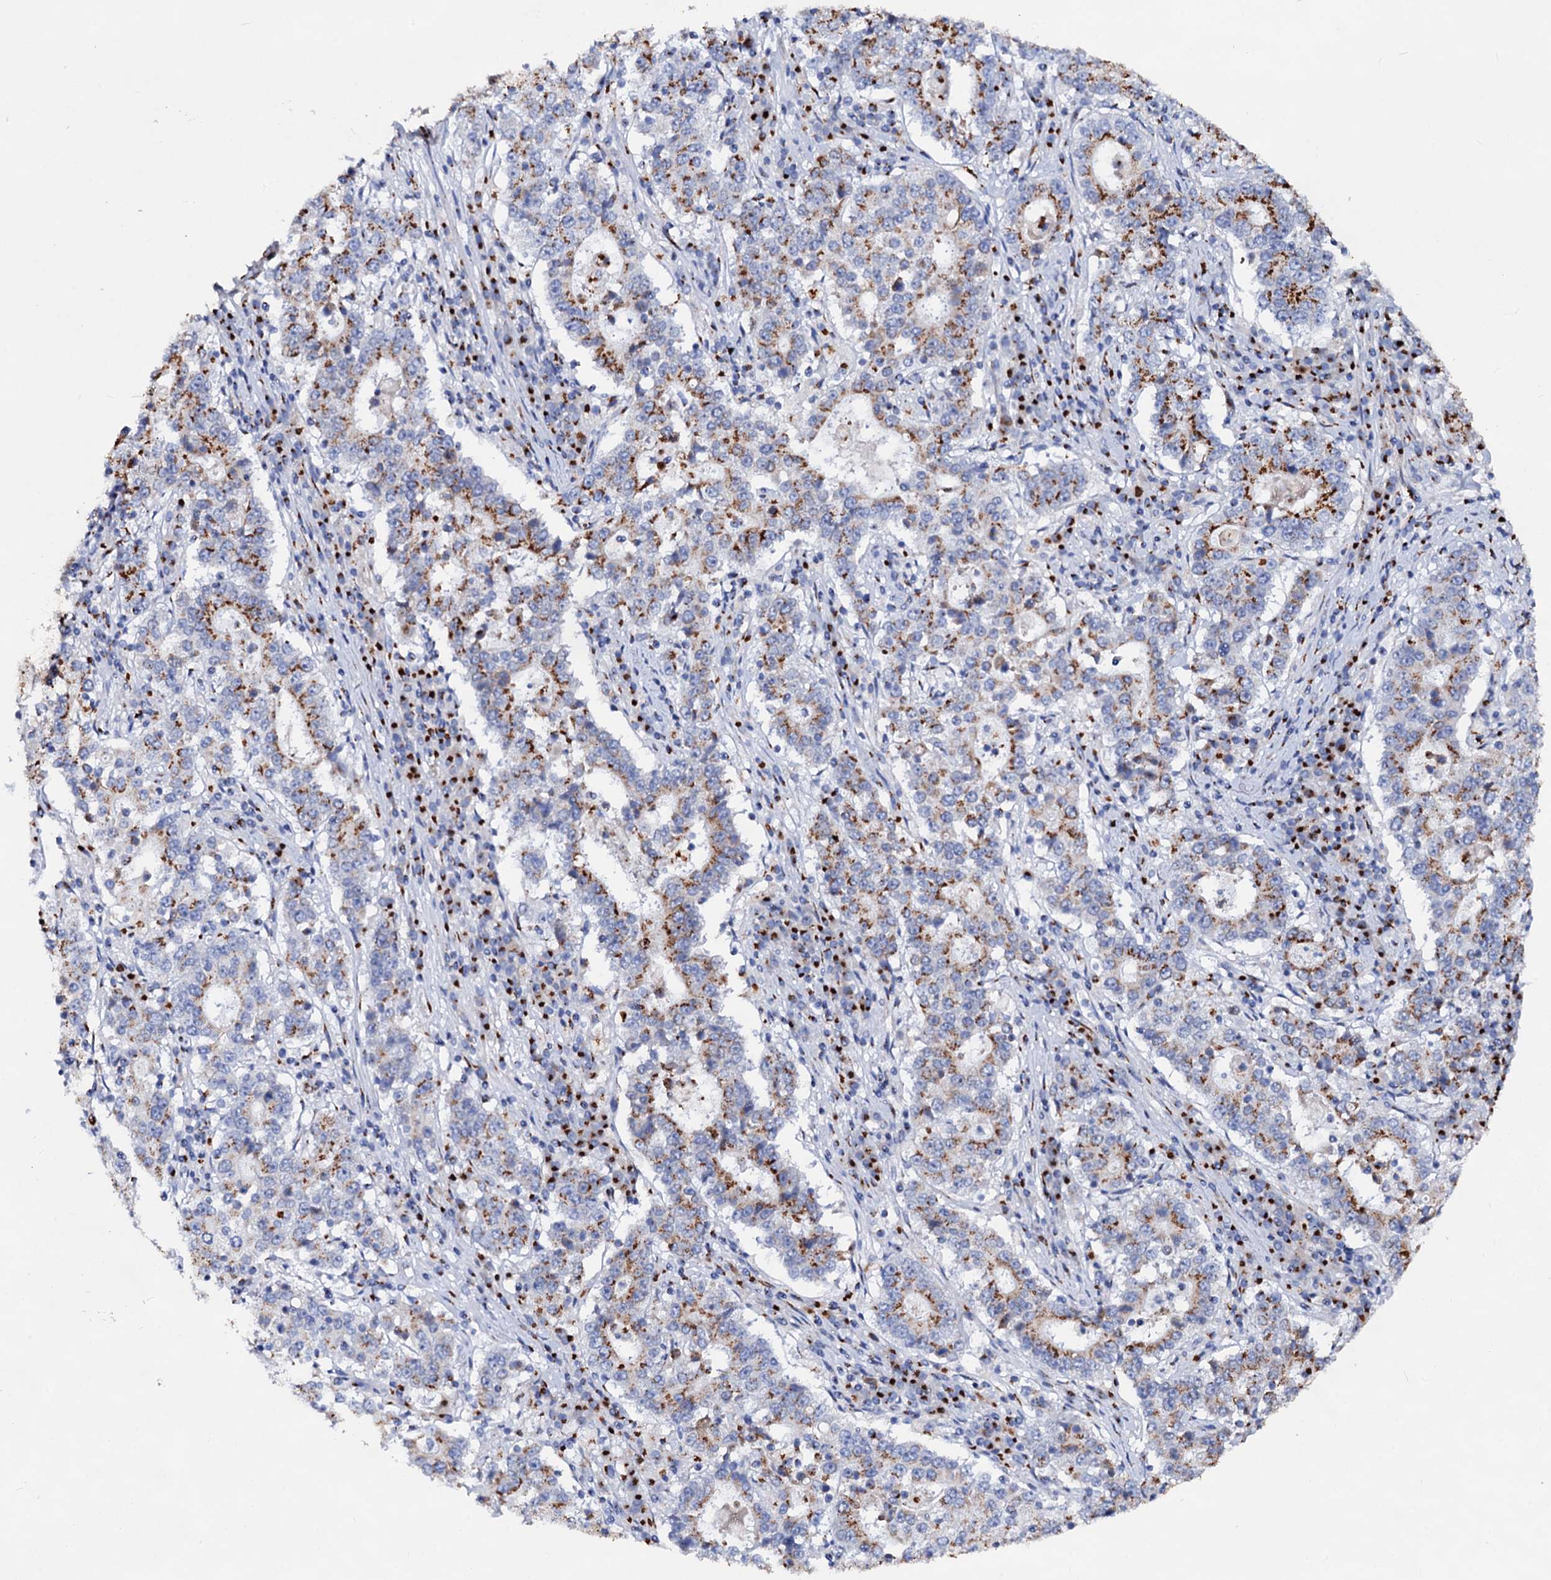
{"staining": {"intensity": "moderate", "quantity": ">75%", "location": "cytoplasmic/membranous"}, "tissue": "stomach cancer", "cell_type": "Tumor cells", "image_type": "cancer", "snomed": [{"axis": "morphology", "description": "Adenocarcinoma, NOS"}, {"axis": "topography", "description": "Stomach"}], "caption": "A brown stain shows moderate cytoplasmic/membranous staining of a protein in human stomach cancer (adenocarcinoma) tumor cells.", "gene": "TM9SF3", "patient": {"sex": "male", "age": 59}}